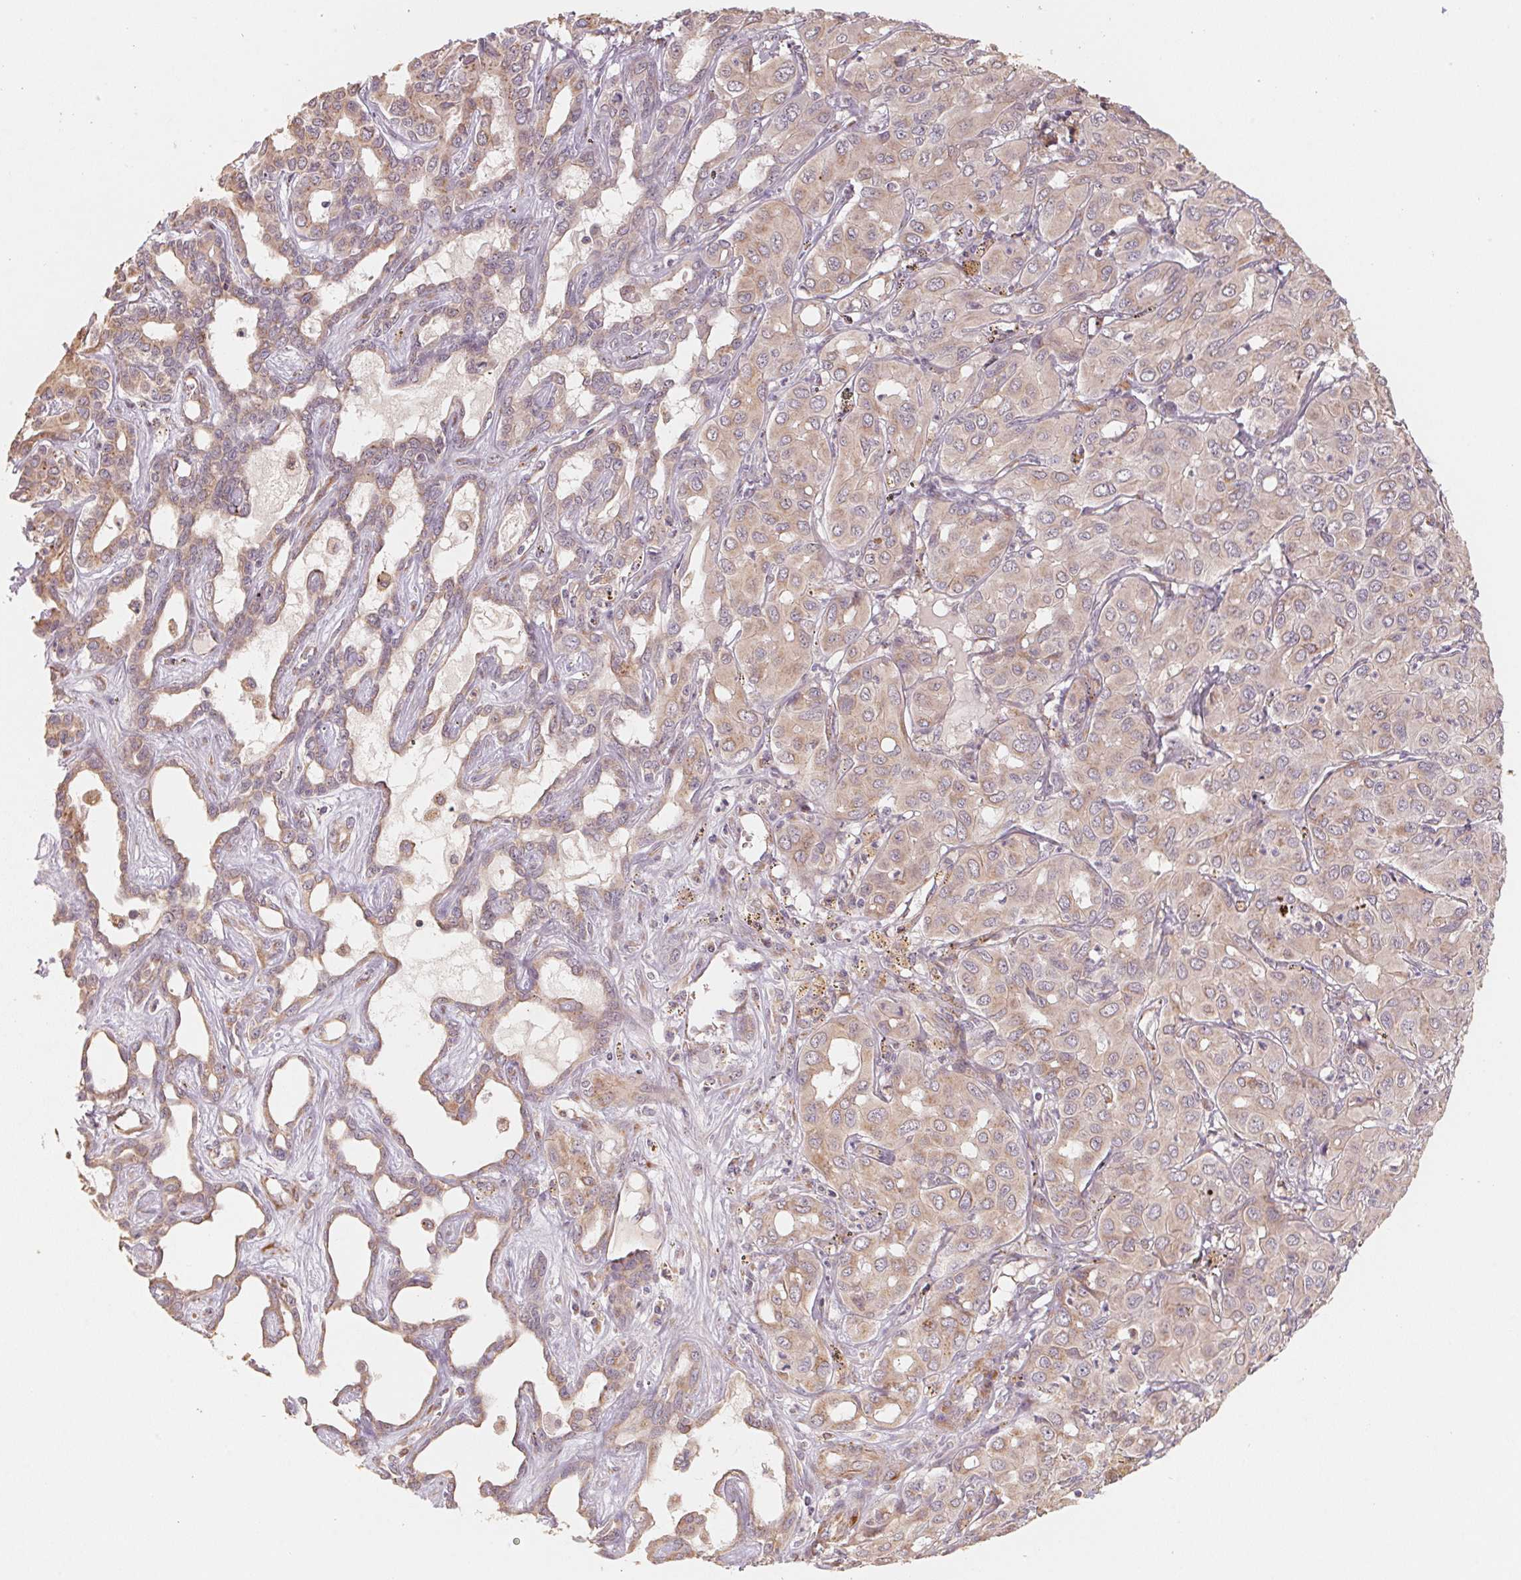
{"staining": {"intensity": "weak", "quantity": ">75%", "location": "cytoplasmic/membranous"}, "tissue": "liver cancer", "cell_type": "Tumor cells", "image_type": "cancer", "snomed": [{"axis": "morphology", "description": "Cholangiocarcinoma"}, {"axis": "topography", "description": "Liver"}], "caption": "Immunohistochemical staining of liver cholangiocarcinoma reveals low levels of weak cytoplasmic/membranous protein staining in approximately >75% of tumor cells.", "gene": "TSPAN12", "patient": {"sex": "female", "age": 60}}